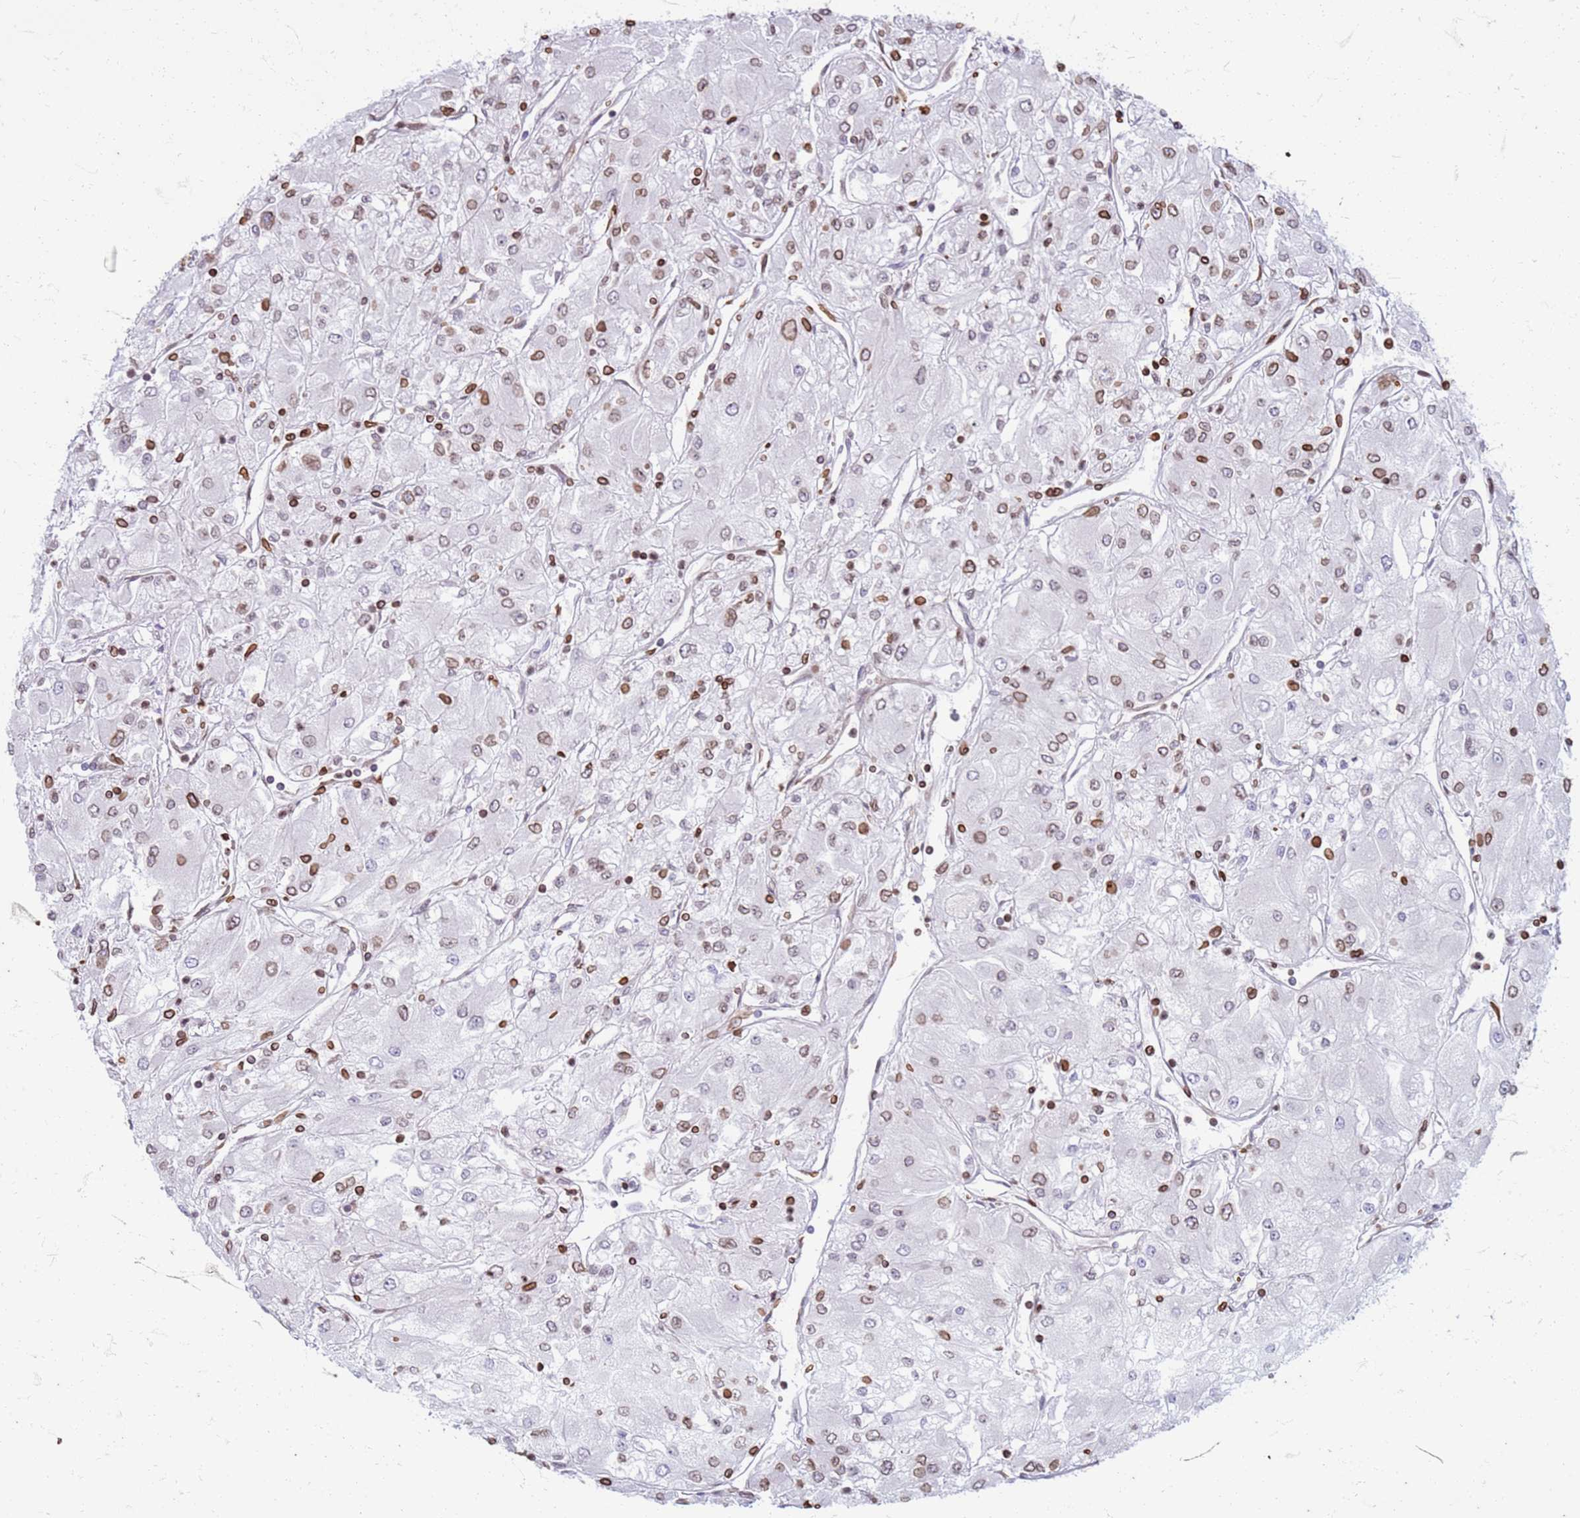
{"staining": {"intensity": "moderate", "quantity": "<25%", "location": "cytoplasmic/membranous,nuclear"}, "tissue": "renal cancer", "cell_type": "Tumor cells", "image_type": "cancer", "snomed": [{"axis": "morphology", "description": "Adenocarcinoma, NOS"}, {"axis": "topography", "description": "Kidney"}], "caption": "The immunohistochemical stain labels moderate cytoplasmic/membranous and nuclear staining in tumor cells of renal cancer tissue. Using DAB (3,3'-diaminobenzidine) (brown) and hematoxylin (blue) stains, captured at high magnification using brightfield microscopy.", "gene": "METTL25B", "patient": {"sex": "male", "age": 80}}